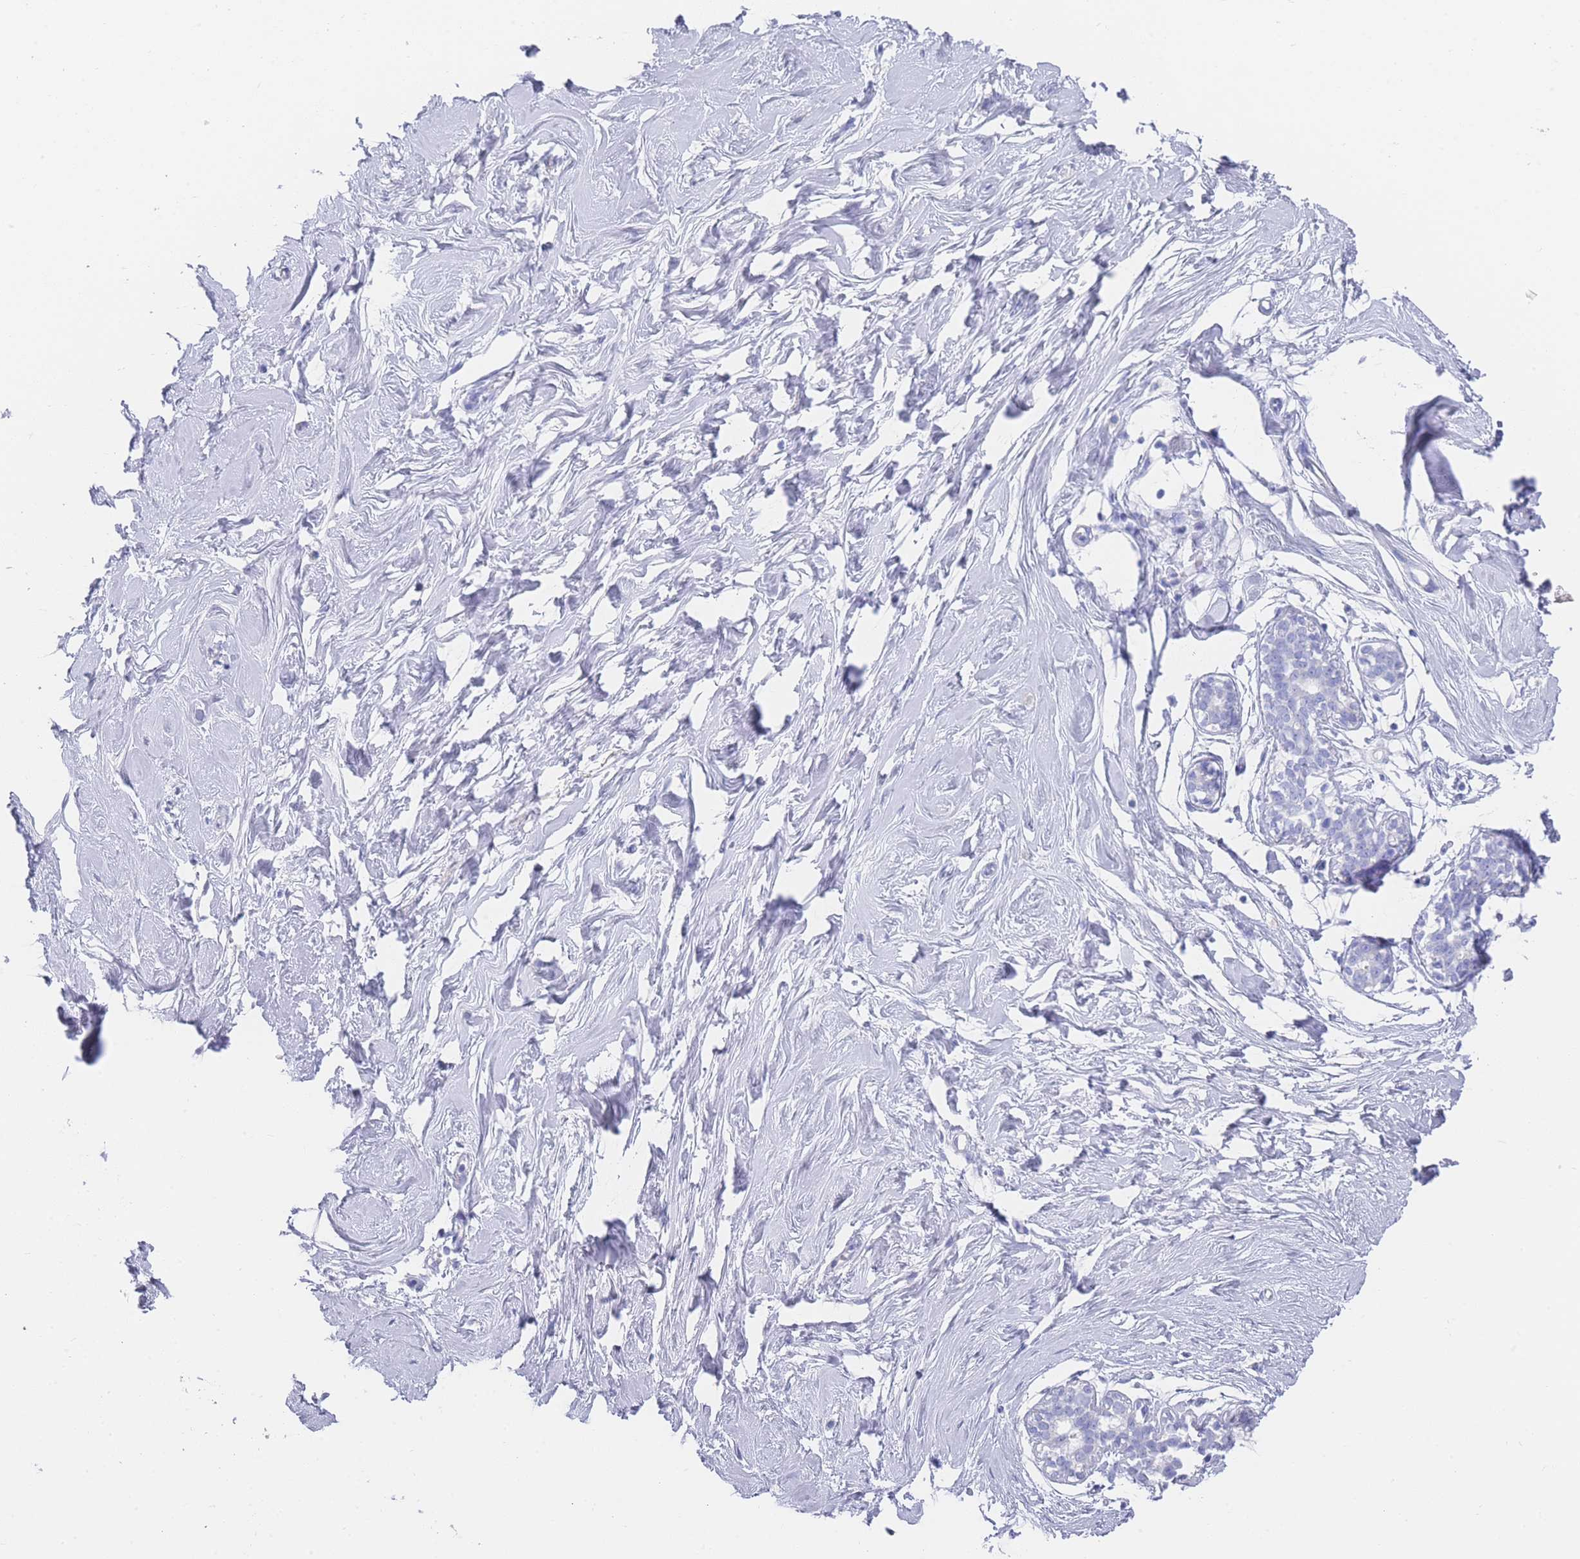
{"staining": {"intensity": "negative", "quantity": "none", "location": "none"}, "tissue": "breast", "cell_type": "Adipocytes", "image_type": "normal", "snomed": [{"axis": "morphology", "description": "Normal tissue, NOS"}, {"axis": "morphology", "description": "Adenoma, NOS"}, {"axis": "topography", "description": "Breast"}], "caption": "Immunohistochemical staining of unremarkable human breast shows no significant staining in adipocytes.", "gene": "LRRC37A2", "patient": {"sex": "female", "age": 23}}